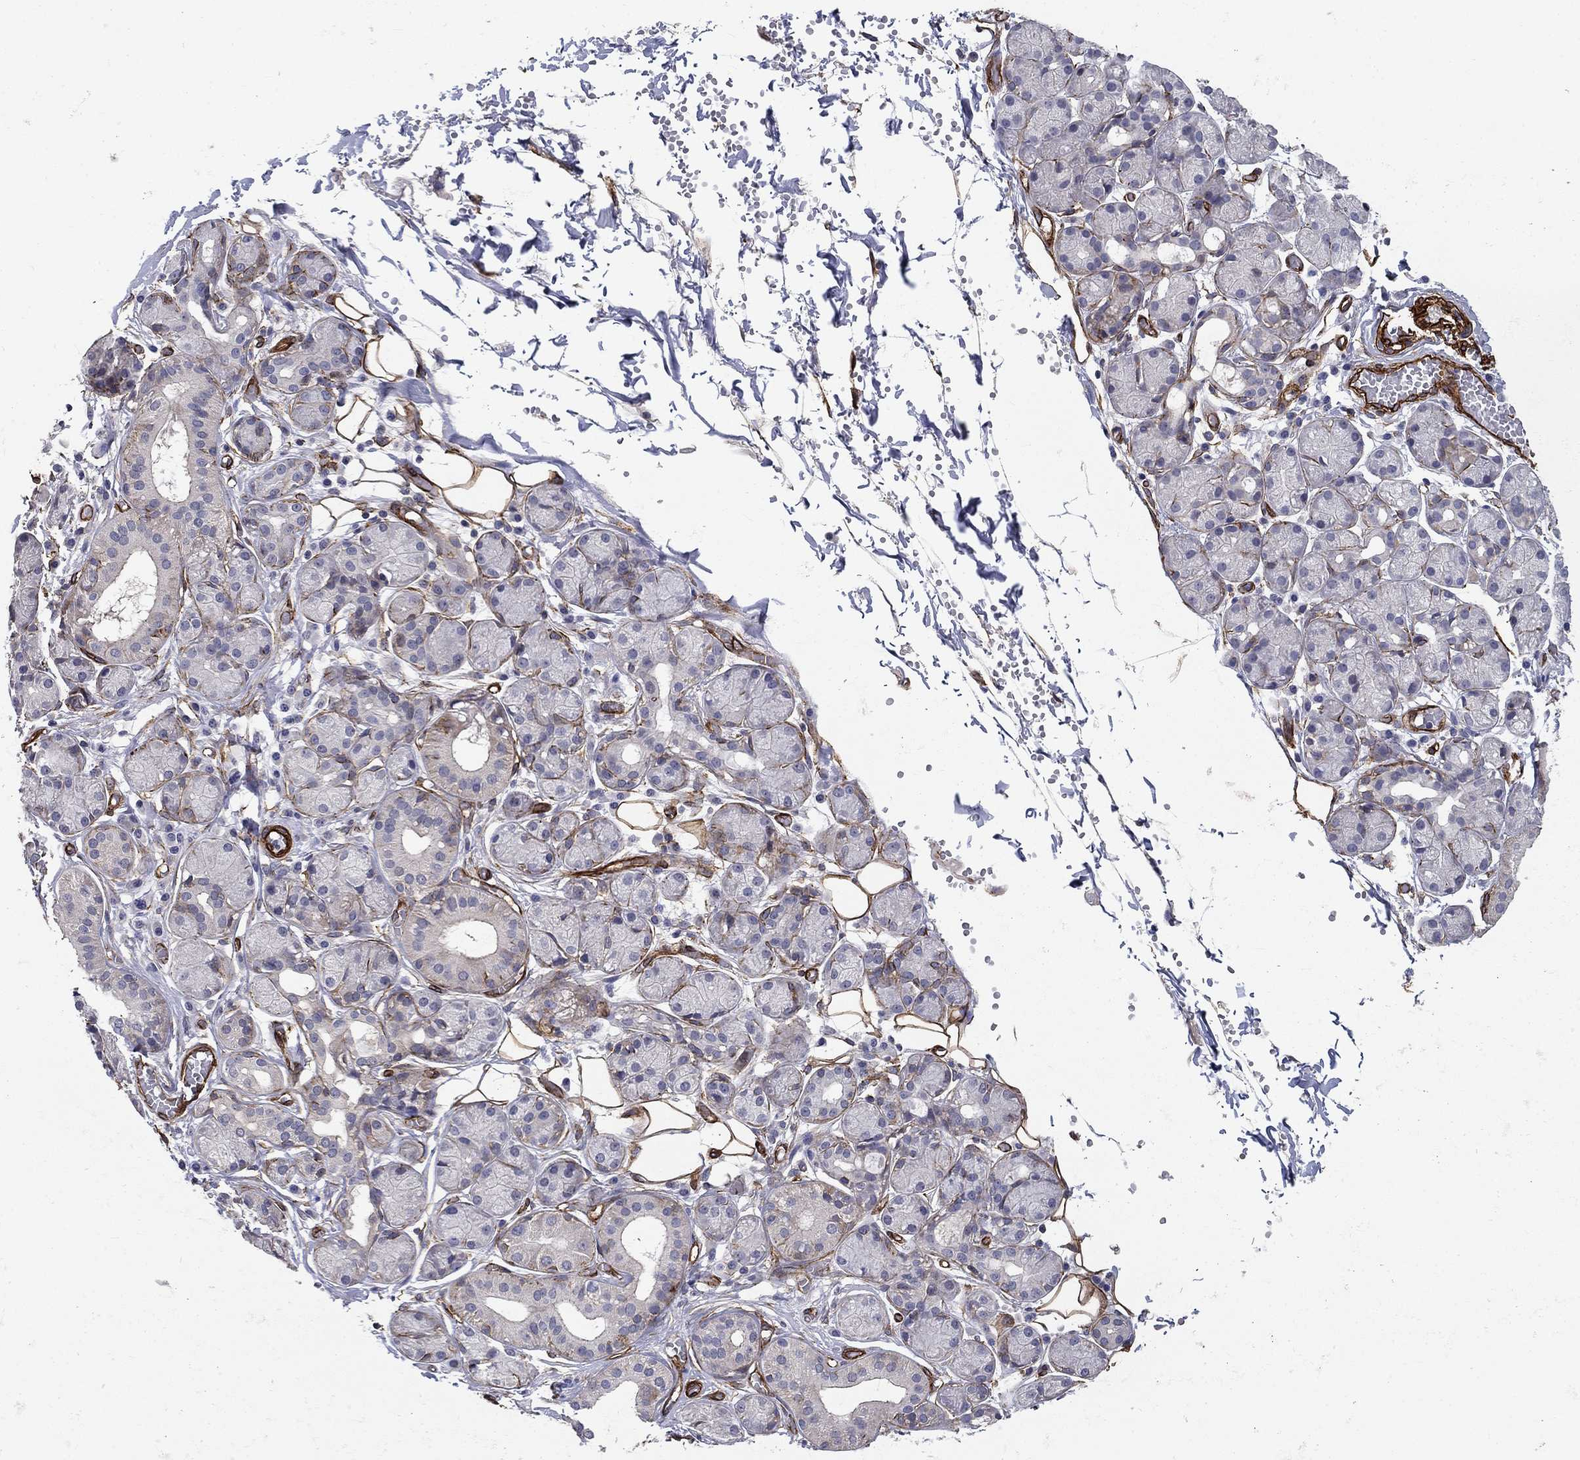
{"staining": {"intensity": "weak", "quantity": "<25%", "location": "cytoplasmic/membranous"}, "tissue": "salivary gland", "cell_type": "Glandular cells", "image_type": "normal", "snomed": [{"axis": "morphology", "description": "Normal tissue, NOS"}, {"axis": "topography", "description": "Salivary gland"}, {"axis": "topography", "description": "Peripheral nerve tissue"}], "caption": "An image of human salivary gland is negative for staining in glandular cells. (Brightfield microscopy of DAB immunohistochemistry at high magnification).", "gene": "SYNC", "patient": {"sex": "male", "age": 71}}